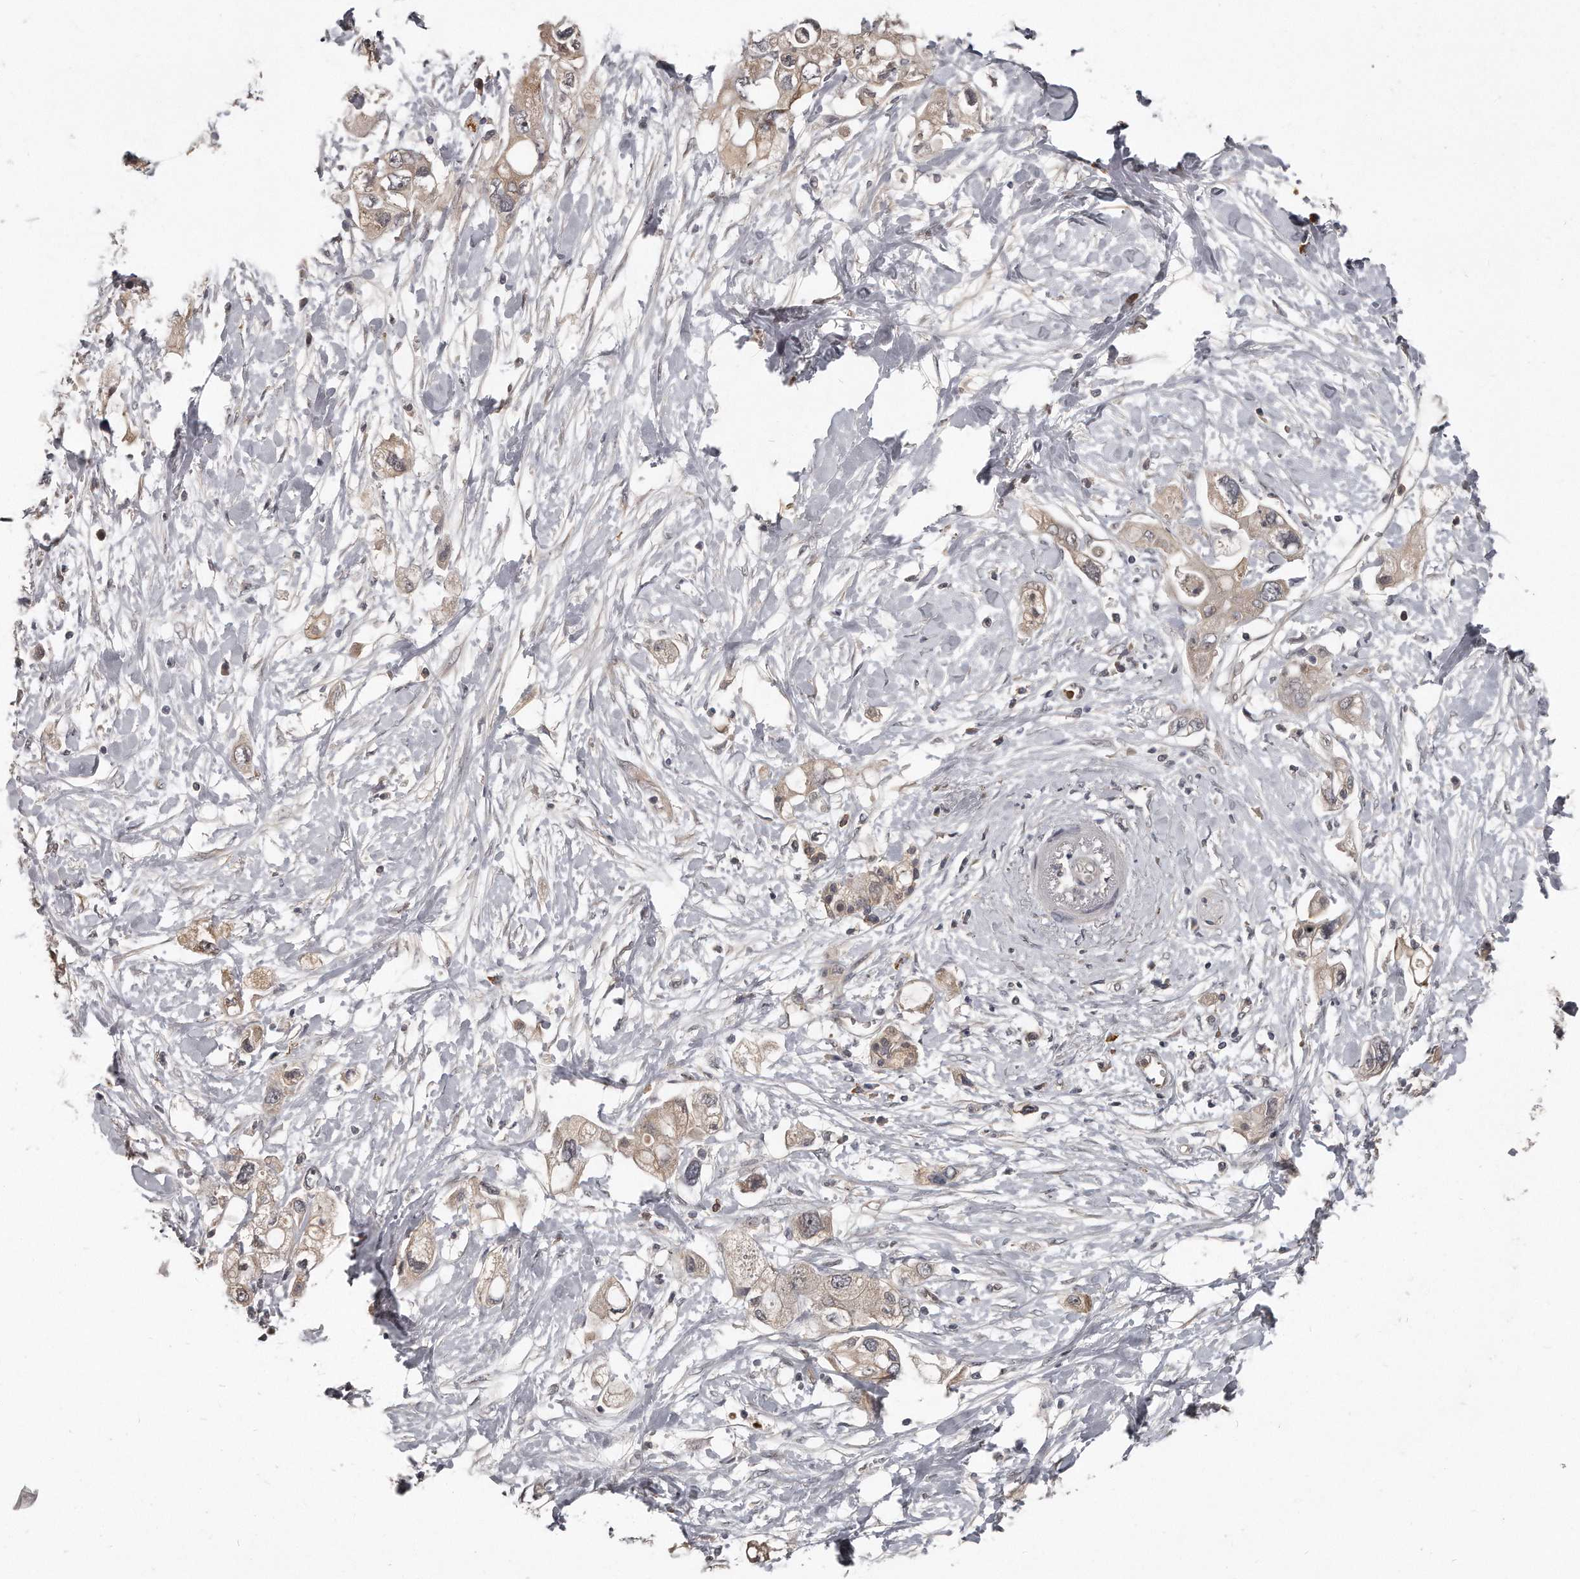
{"staining": {"intensity": "weak", "quantity": "25%-75%", "location": "cytoplasmic/membranous"}, "tissue": "pancreatic cancer", "cell_type": "Tumor cells", "image_type": "cancer", "snomed": [{"axis": "morphology", "description": "Adenocarcinoma, NOS"}, {"axis": "topography", "description": "Pancreas"}], "caption": "Immunohistochemical staining of human adenocarcinoma (pancreatic) shows weak cytoplasmic/membranous protein positivity in about 25%-75% of tumor cells. (DAB (3,3'-diaminobenzidine) IHC with brightfield microscopy, high magnification).", "gene": "GRB10", "patient": {"sex": "female", "age": 56}}